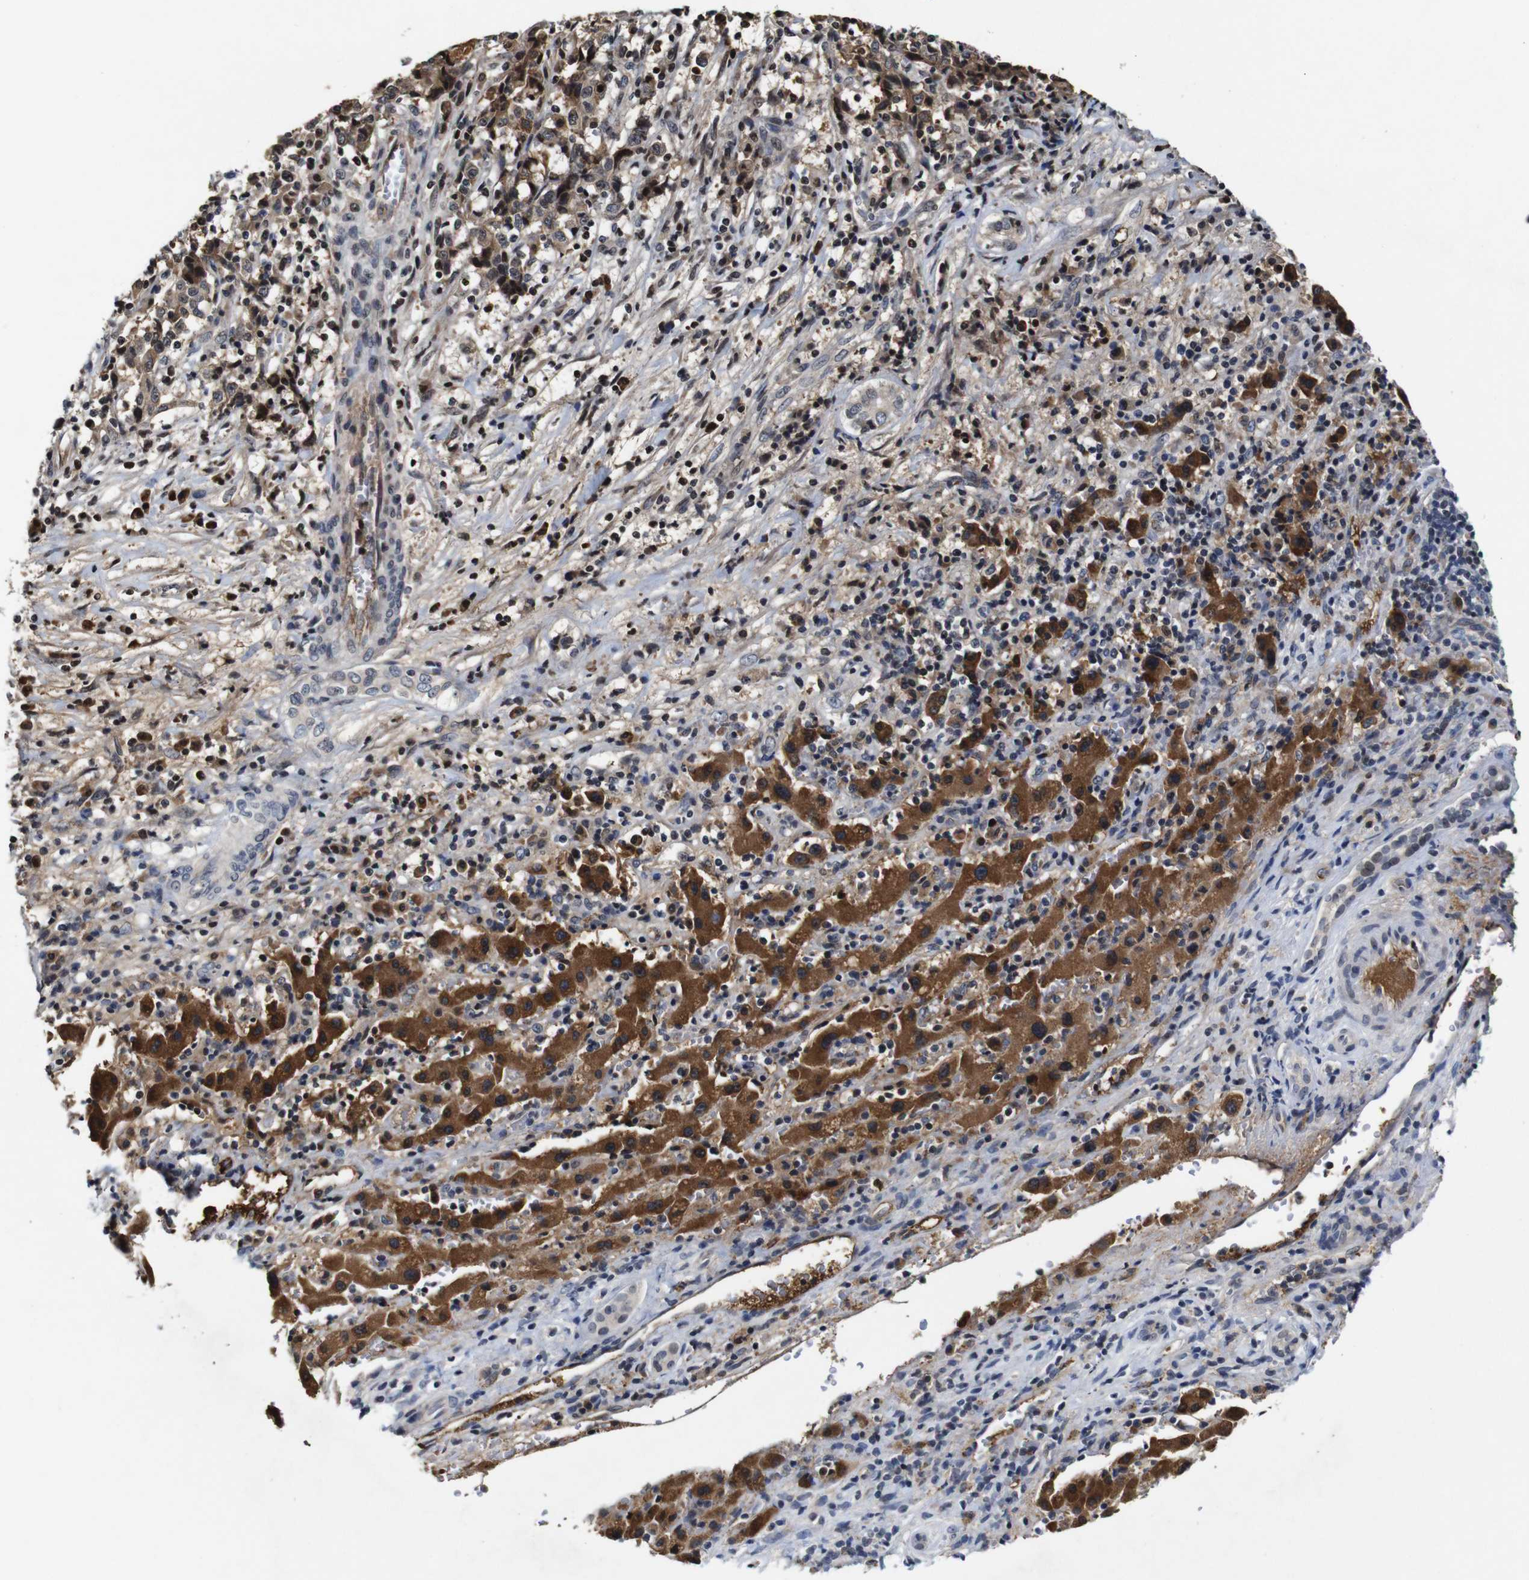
{"staining": {"intensity": "moderate", "quantity": "25%-75%", "location": "cytoplasmic/membranous,nuclear"}, "tissue": "liver cancer", "cell_type": "Tumor cells", "image_type": "cancer", "snomed": [{"axis": "morphology", "description": "Cholangiocarcinoma"}, {"axis": "topography", "description": "Liver"}], "caption": "Immunohistochemical staining of human liver cancer (cholangiocarcinoma) shows moderate cytoplasmic/membranous and nuclear protein expression in approximately 25%-75% of tumor cells.", "gene": "MYC", "patient": {"sex": "male", "age": 57}}